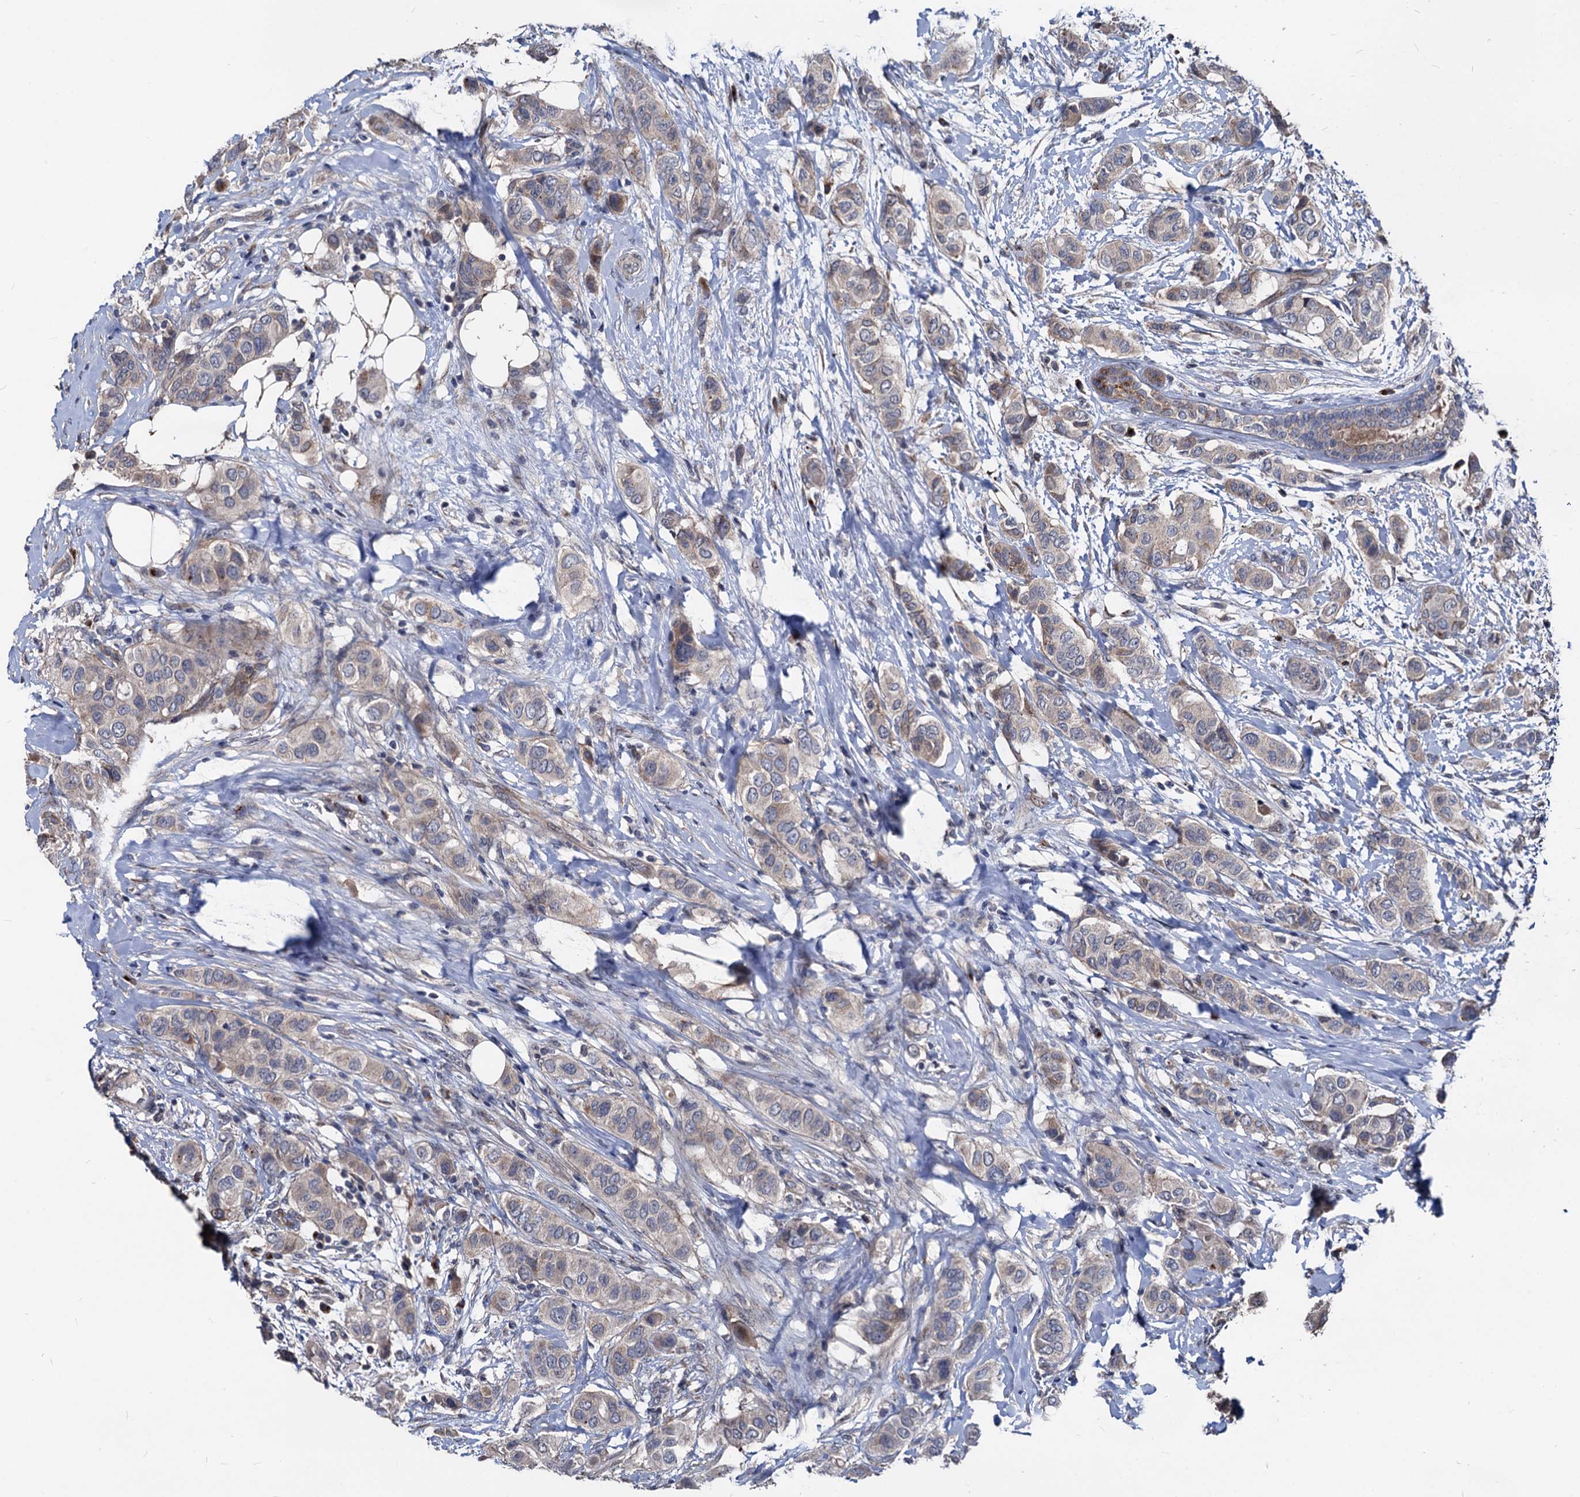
{"staining": {"intensity": "negative", "quantity": "none", "location": "none"}, "tissue": "breast cancer", "cell_type": "Tumor cells", "image_type": "cancer", "snomed": [{"axis": "morphology", "description": "Lobular carcinoma"}, {"axis": "topography", "description": "Breast"}], "caption": "Tumor cells show no significant protein positivity in breast cancer.", "gene": "SMAGP", "patient": {"sex": "female", "age": 51}}